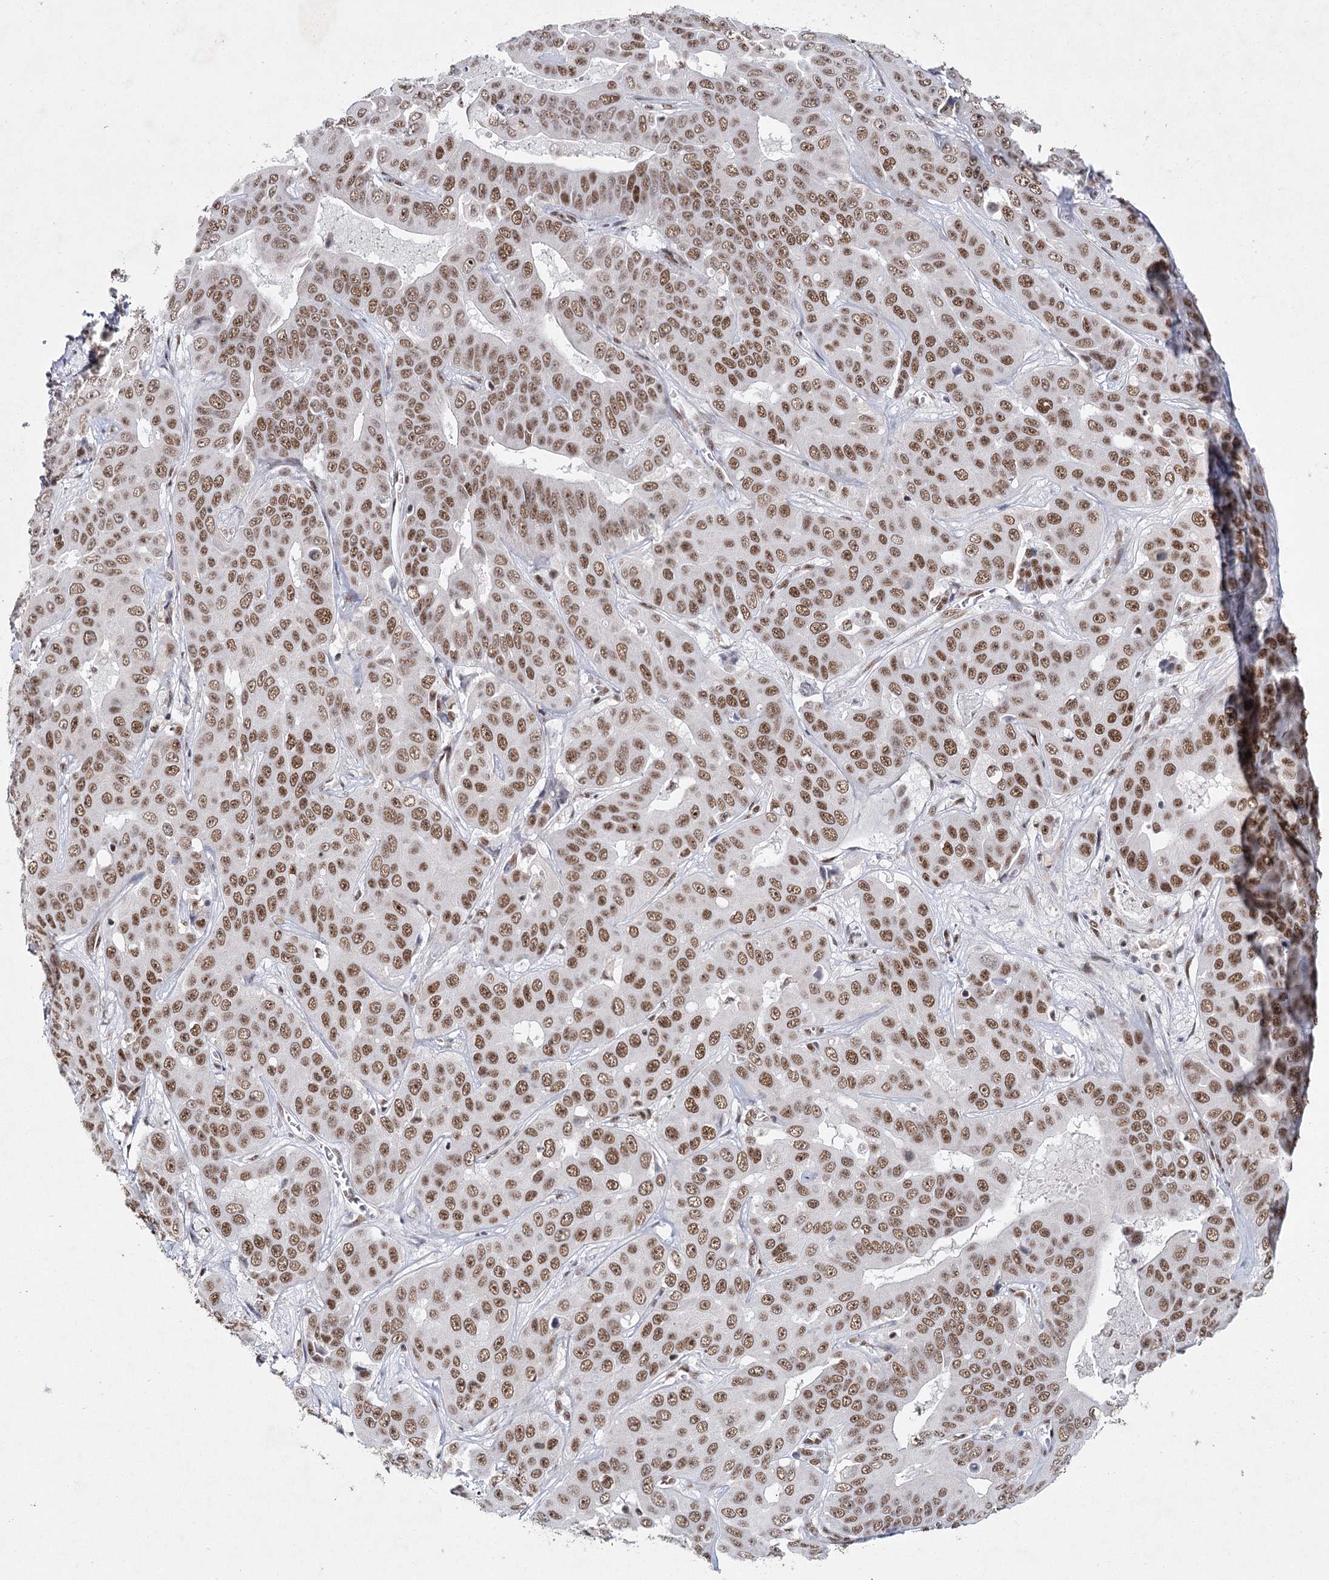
{"staining": {"intensity": "moderate", "quantity": ">75%", "location": "nuclear"}, "tissue": "liver cancer", "cell_type": "Tumor cells", "image_type": "cancer", "snomed": [{"axis": "morphology", "description": "Cholangiocarcinoma"}, {"axis": "topography", "description": "Liver"}], "caption": "Tumor cells demonstrate moderate nuclear expression in about >75% of cells in liver cancer (cholangiocarcinoma).", "gene": "SCAF8", "patient": {"sex": "female", "age": 52}}